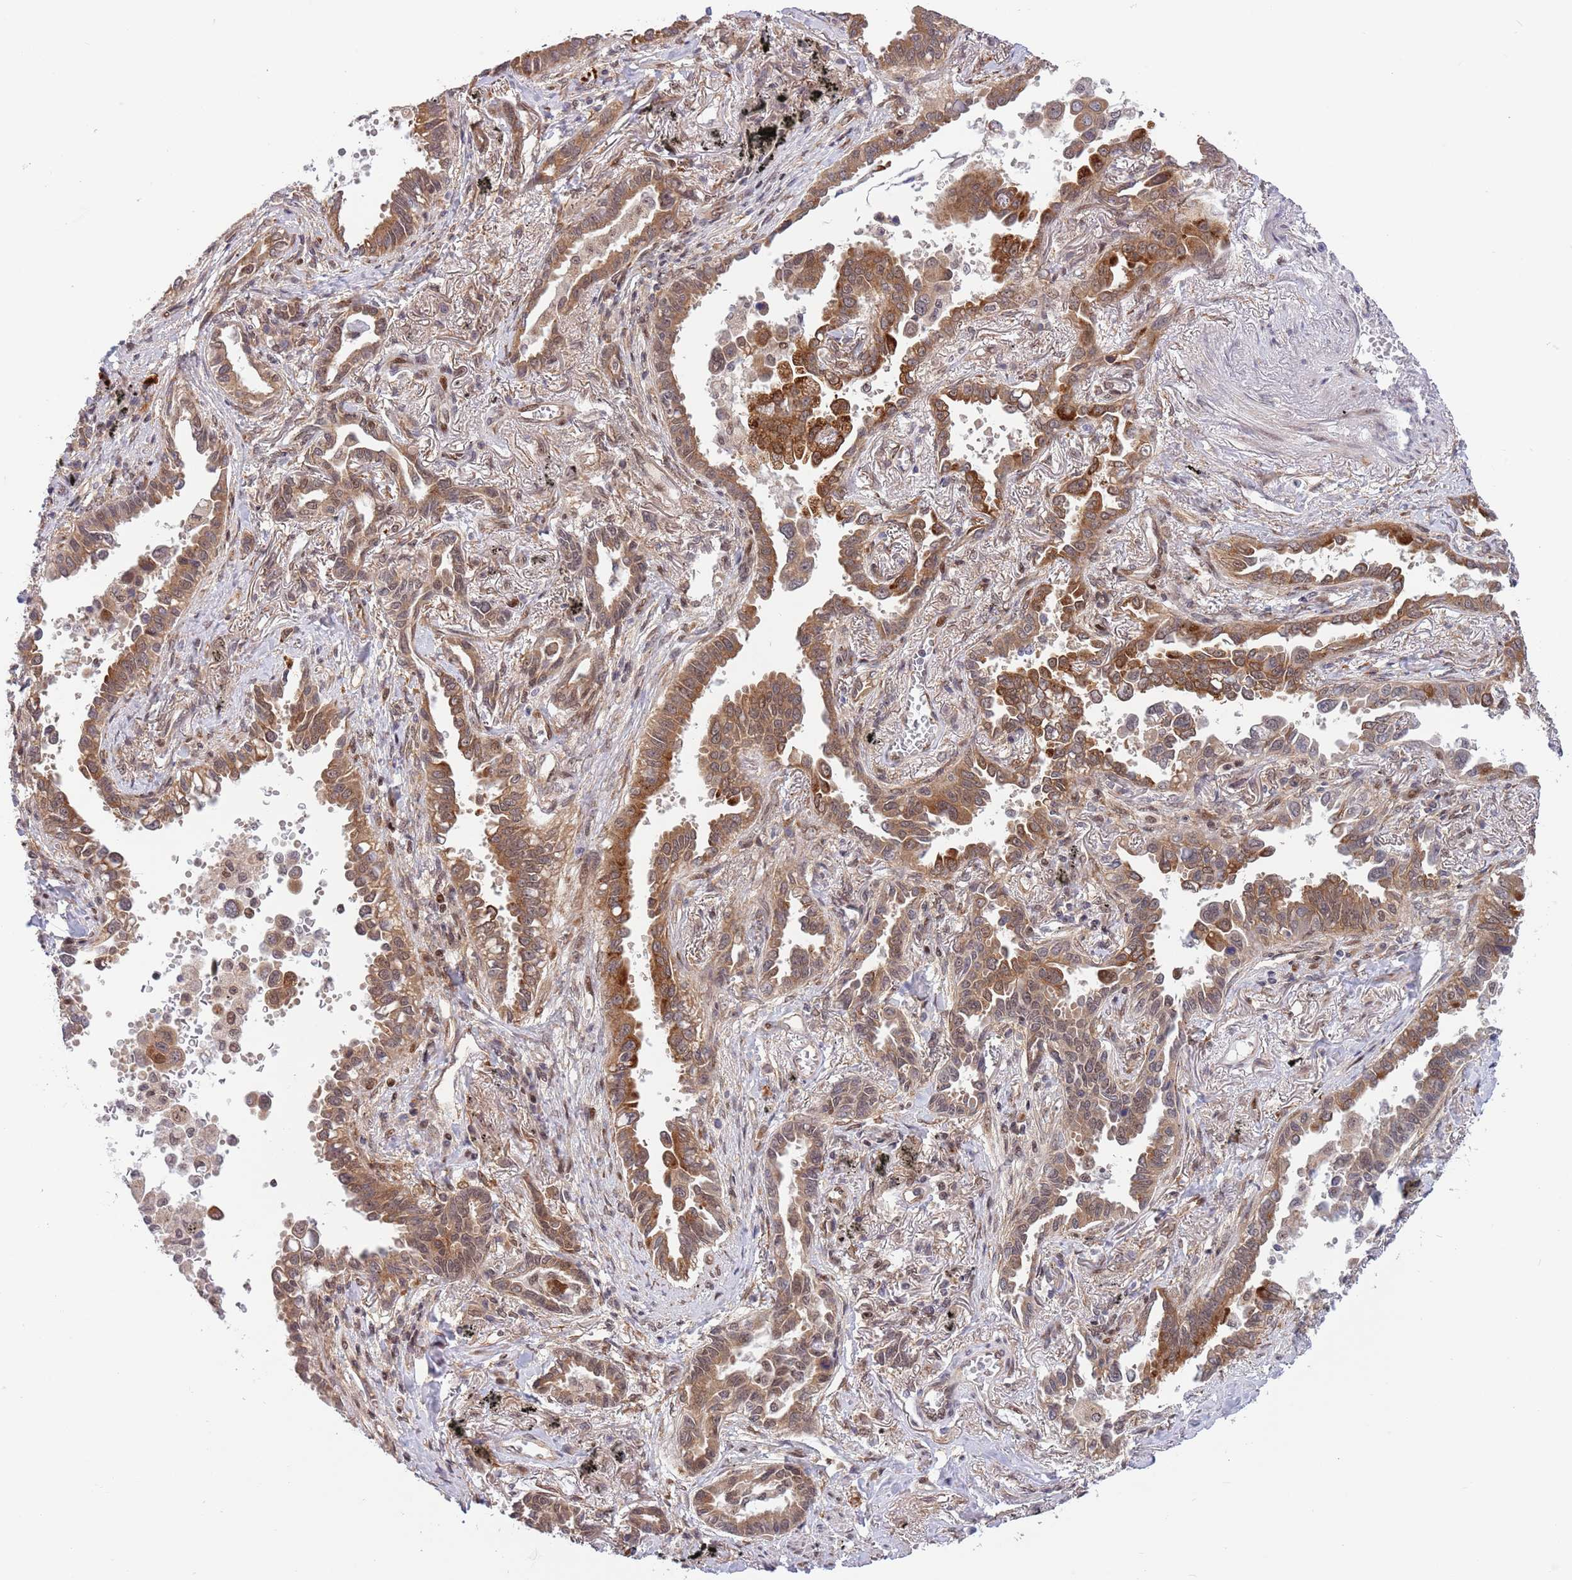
{"staining": {"intensity": "moderate", "quantity": ">75%", "location": "cytoplasmic/membranous"}, "tissue": "lung cancer", "cell_type": "Tumor cells", "image_type": "cancer", "snomed": [{"axis": "morphology", "description": "Adenocarcinoma, NOS"}, {"axis": "topography", "description": "Lung"}], "caption": "Immunohistochemical staining of adenocarcinoma (lung) reveals medium levels of moderate cytoplasmic/membranous protein expression in approximately >75% of tumor cells.", "gene": "TBX10", "patient": {"sex": "male", "age": 67}}